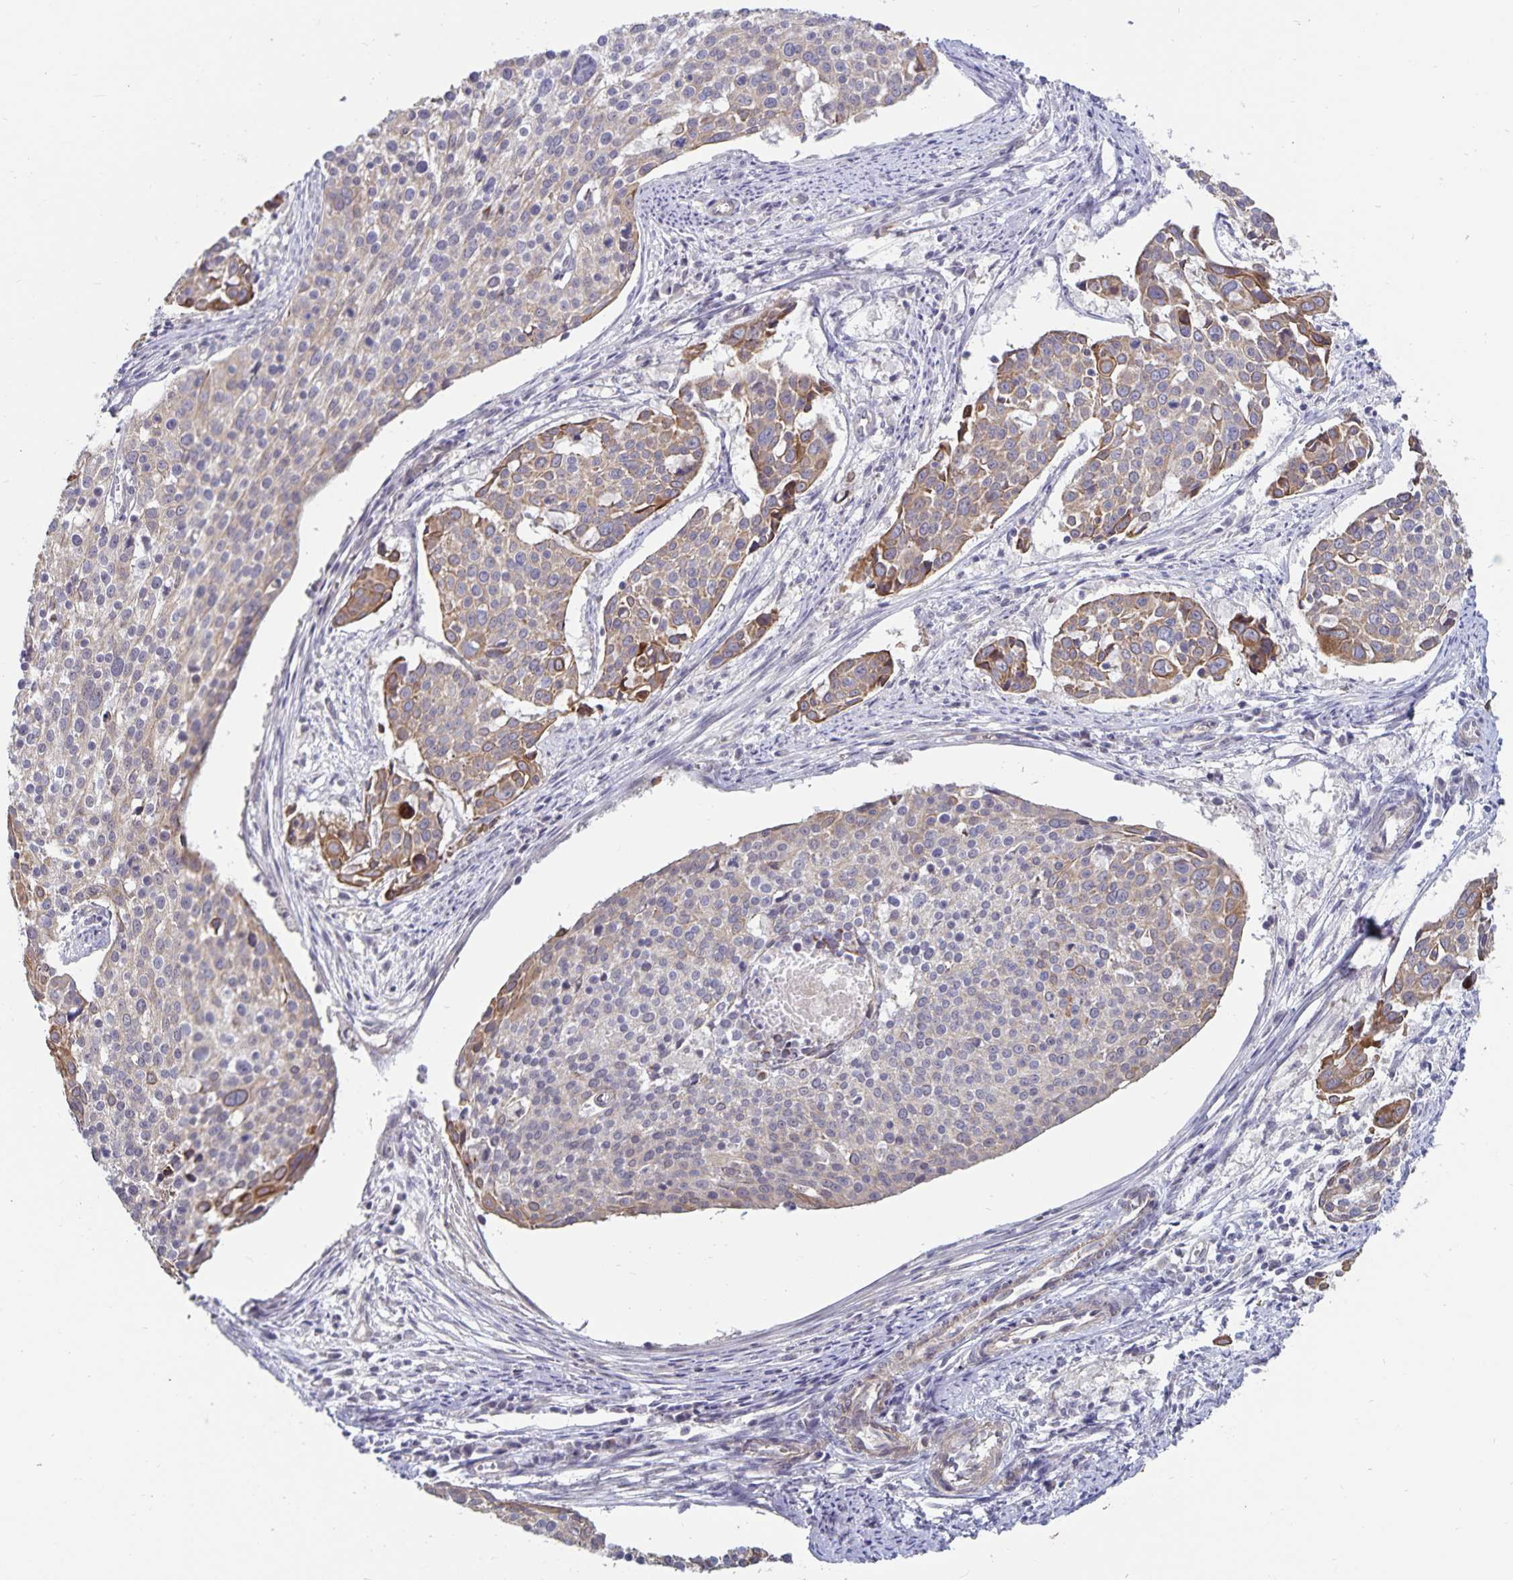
{"staining": {"intensity": "moderate", "quantity": "<25%", "location": "cytoplasmic/membranous"}, "tissue": "cervical cancer", "cell_type": "Tumor cells", "image_type": "cancer", "snomed": [{"axis": "morphology", "description": "Squamous cell carcinoma, NOS"}, {"axis": "topography", "description": "Cervix"}], "caption": "Immunohistochemical staining of squamous cell carcinoma (cervical) reveals low levels of moderate cytoplasmic/membranous protein staining in about <25% of tumor cells.", "gene": "CDKN2B", "patient": {"sex": "female", "age": 39}}